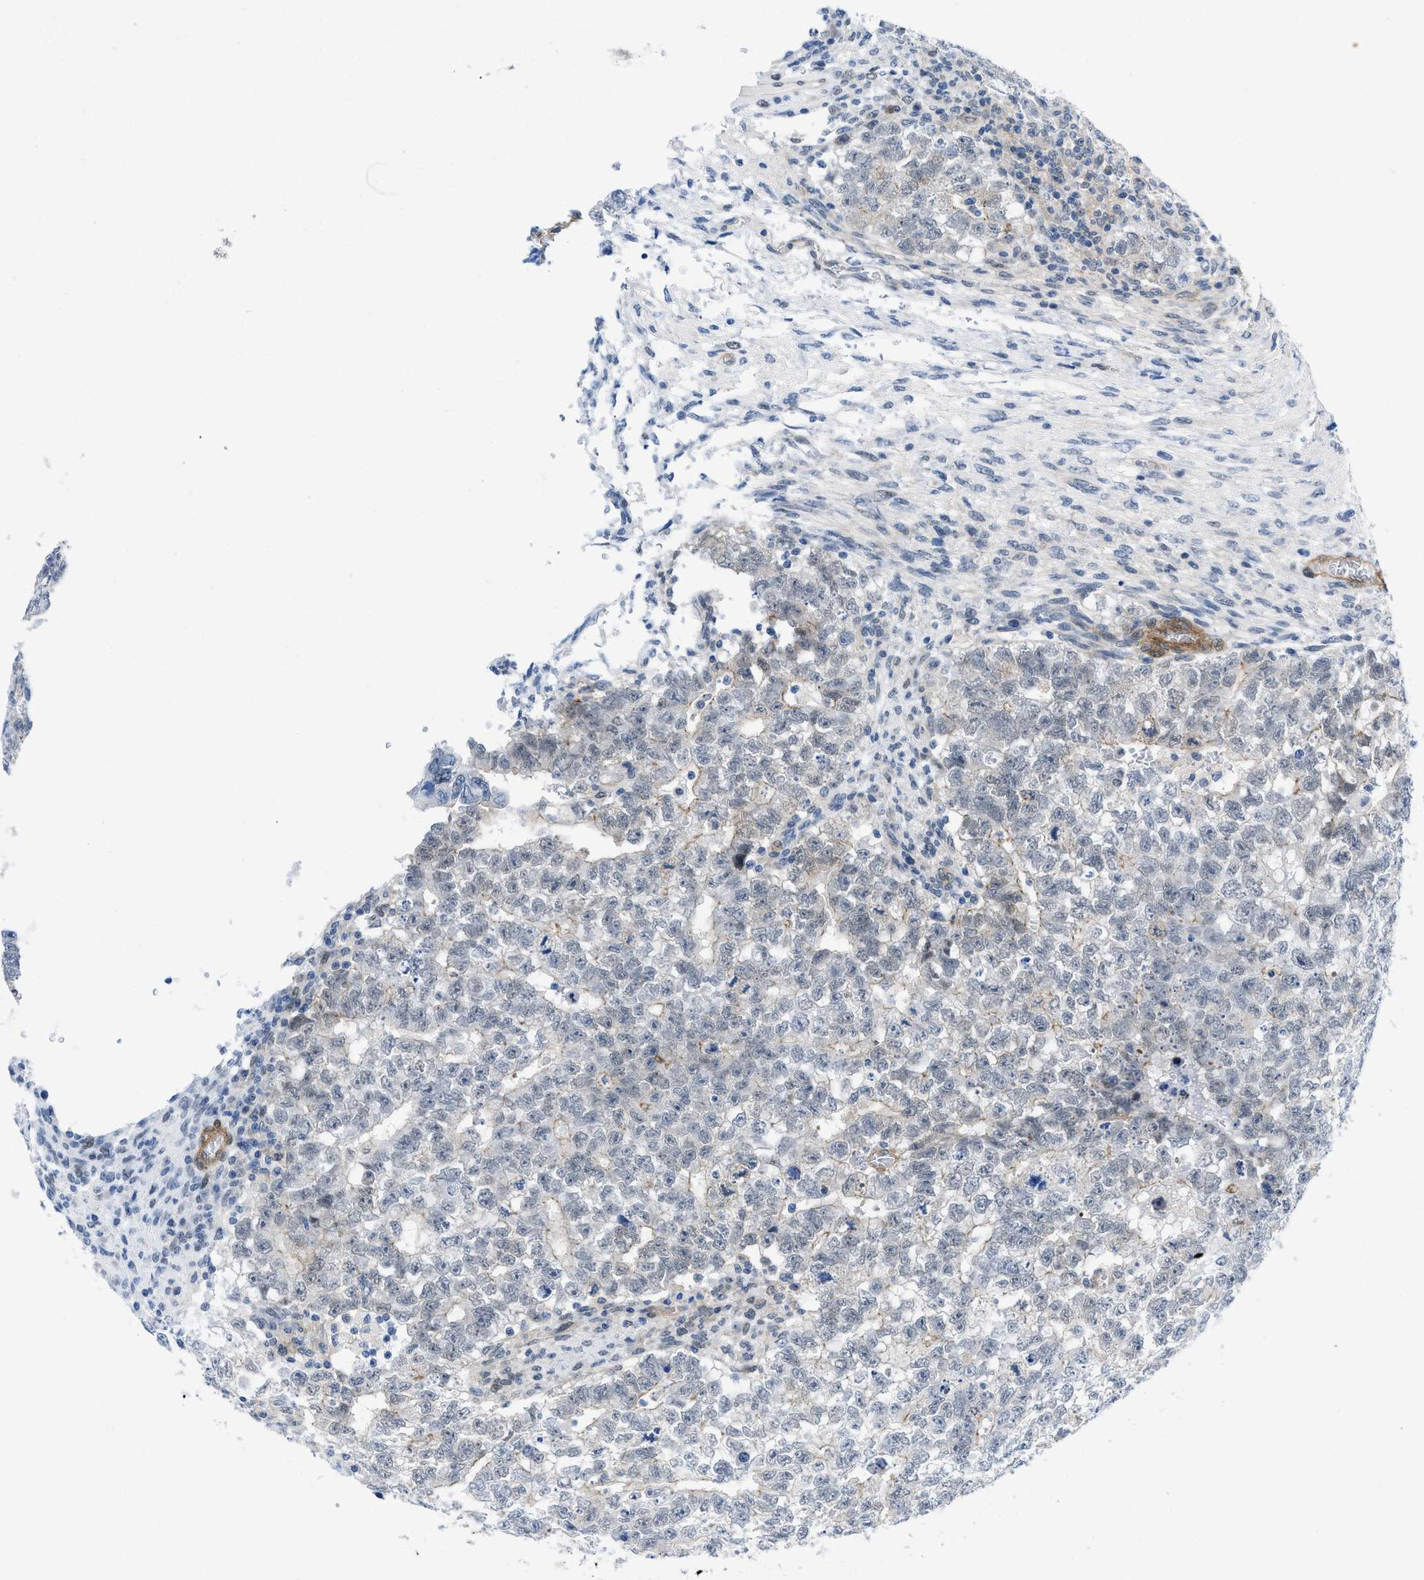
{"staining": {"intensity": "weak", "quantity": "25%-75%", "location": "cytoplasmic/membranous"}, "tissue": "testis cancer", "cell_type": "Tumor cells", "image_type": "cancer", "snomed": [{"axis": "morphology", "description": "Seminoma, NOS"}, {"axis": "morphology", "description": "Carcinoma, Embryonal, NOS"}, {"axis": "topography", "description": "Testis"}], "caption": "Weak cytoplasmic/membranous staining for a protein is appreciated in about 25%-75% of tumor cells of testis seminoma using immunohistochemistry.", "gene": "PDLIM5", "patient": {"sex": "male", "age": 38}}